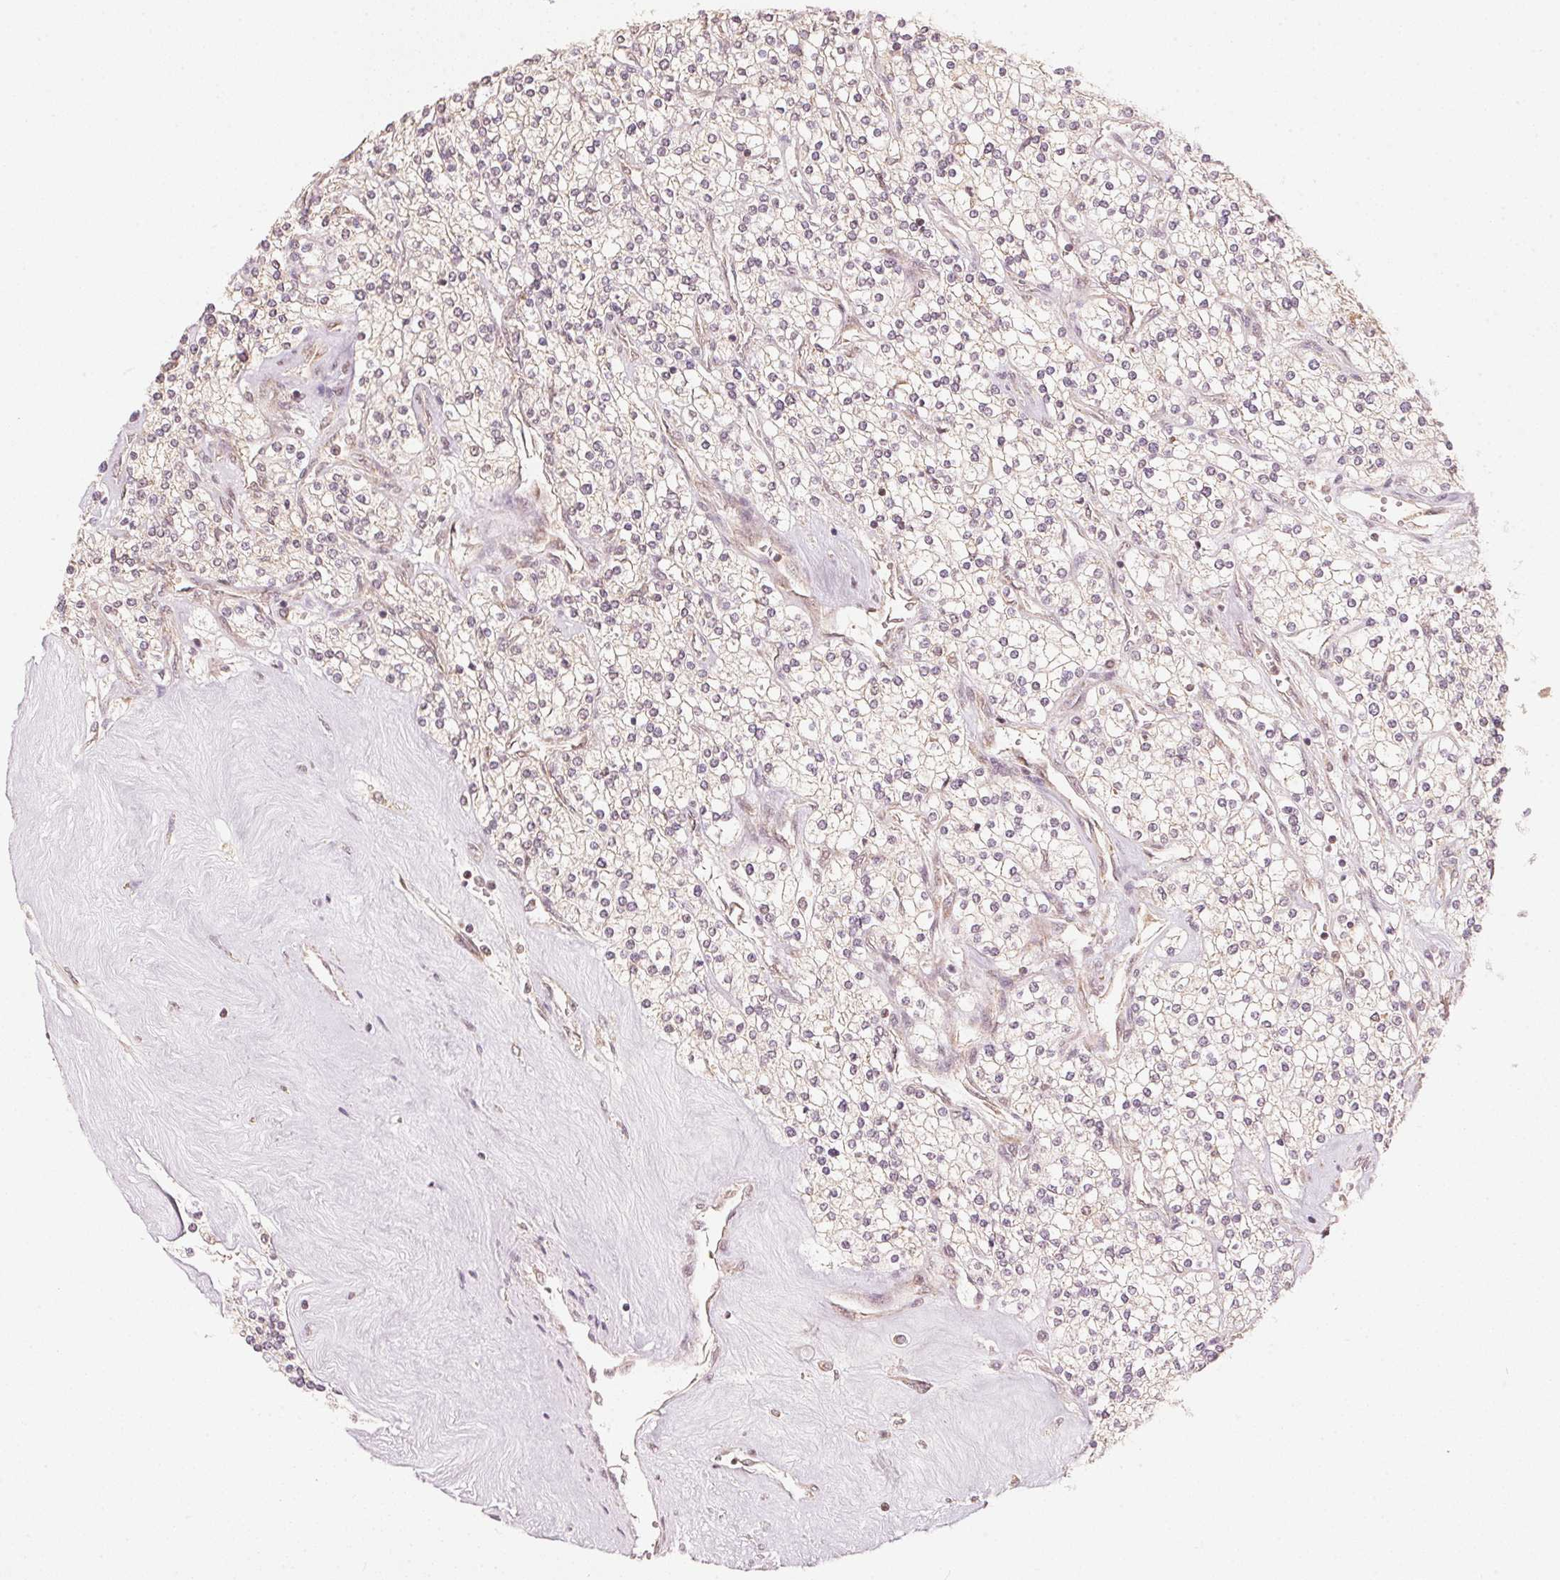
{"staining": {"intensity": "weak", "quantity": "<25%", "location": "cytoplasmic/membranous"}, "tissue": "renal cancer", "cell_type": "Tumor cells", "image_type": "cancer", "snomed": [{"axis": "morphology", "description": "Adenocarcinoma, NOS"}, {"axis": "topography", "description": "Kidney"}], "caption": "An immunohistochemistry micrograph of renal cancer (adenocarcinoma) is shown. There is no staining in tumor cells of renal cancer (adenocarcinoma).", "gene": "C2orf73", "patient": {"sex": "male", "age": 80}}